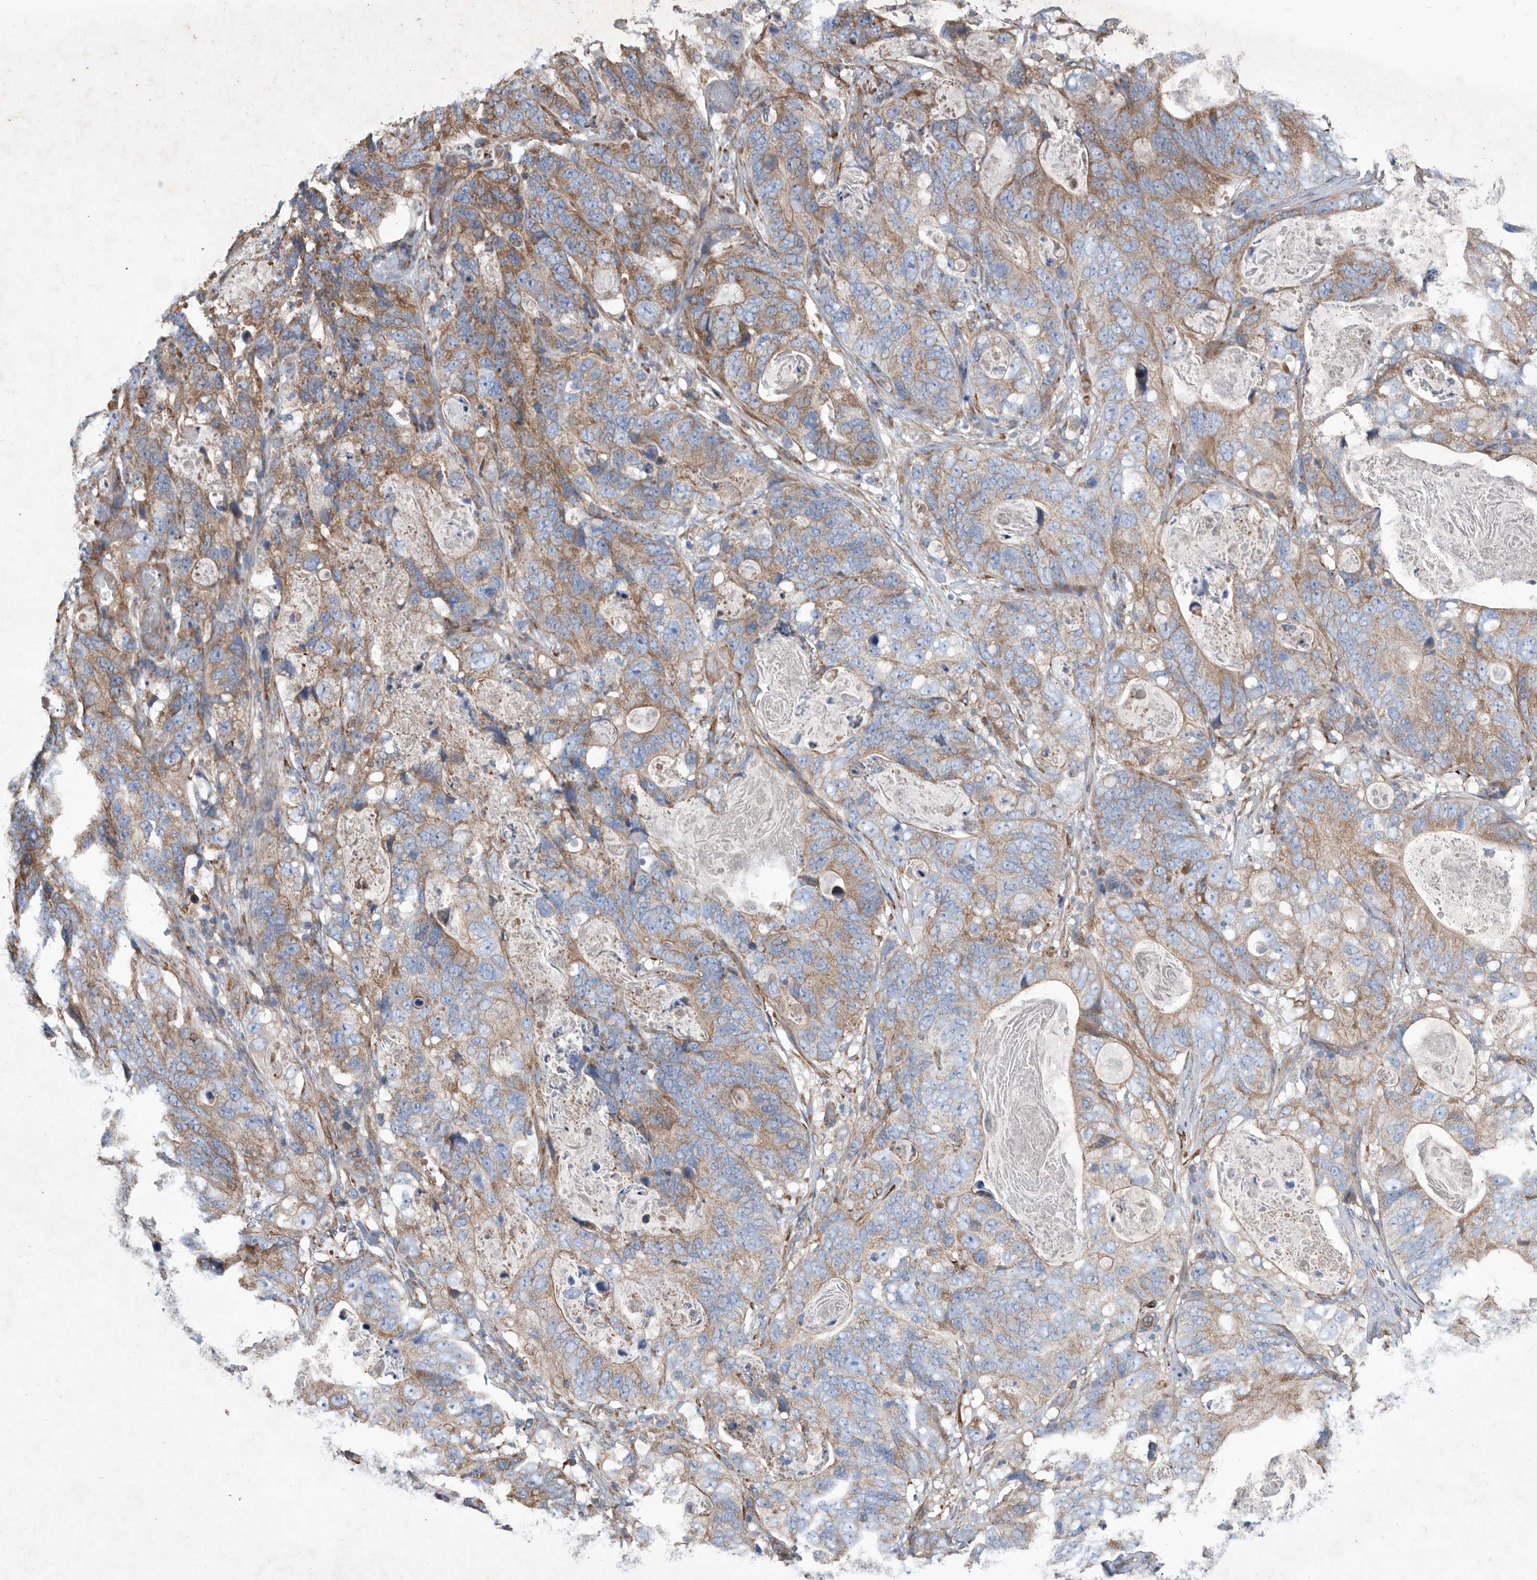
{"staining": {"intensity": "moderate", "quantity": ">75%", "location": "cytoplasmic/membranous"}, "tissue": "stomach cancer", "cell_type": "Tumor cells", "image_type": "cancer", "snomed": [{"axis": "morphology", "description": "Normal tissue, NOS"}, {"axis": "morphology", "description": "Adenocarcinoma, NOS"}, {"axis": "topography", "description": "Stomach"}], "caption": "DAB immunohistochemical staining of human stomach adenocarcinoma reveals moderate cytoplasmic/membranous protein staining in about >75% of tumor cells.", "gene": "ATP13A3", "patient": {"sex": "female", "age": 89}}